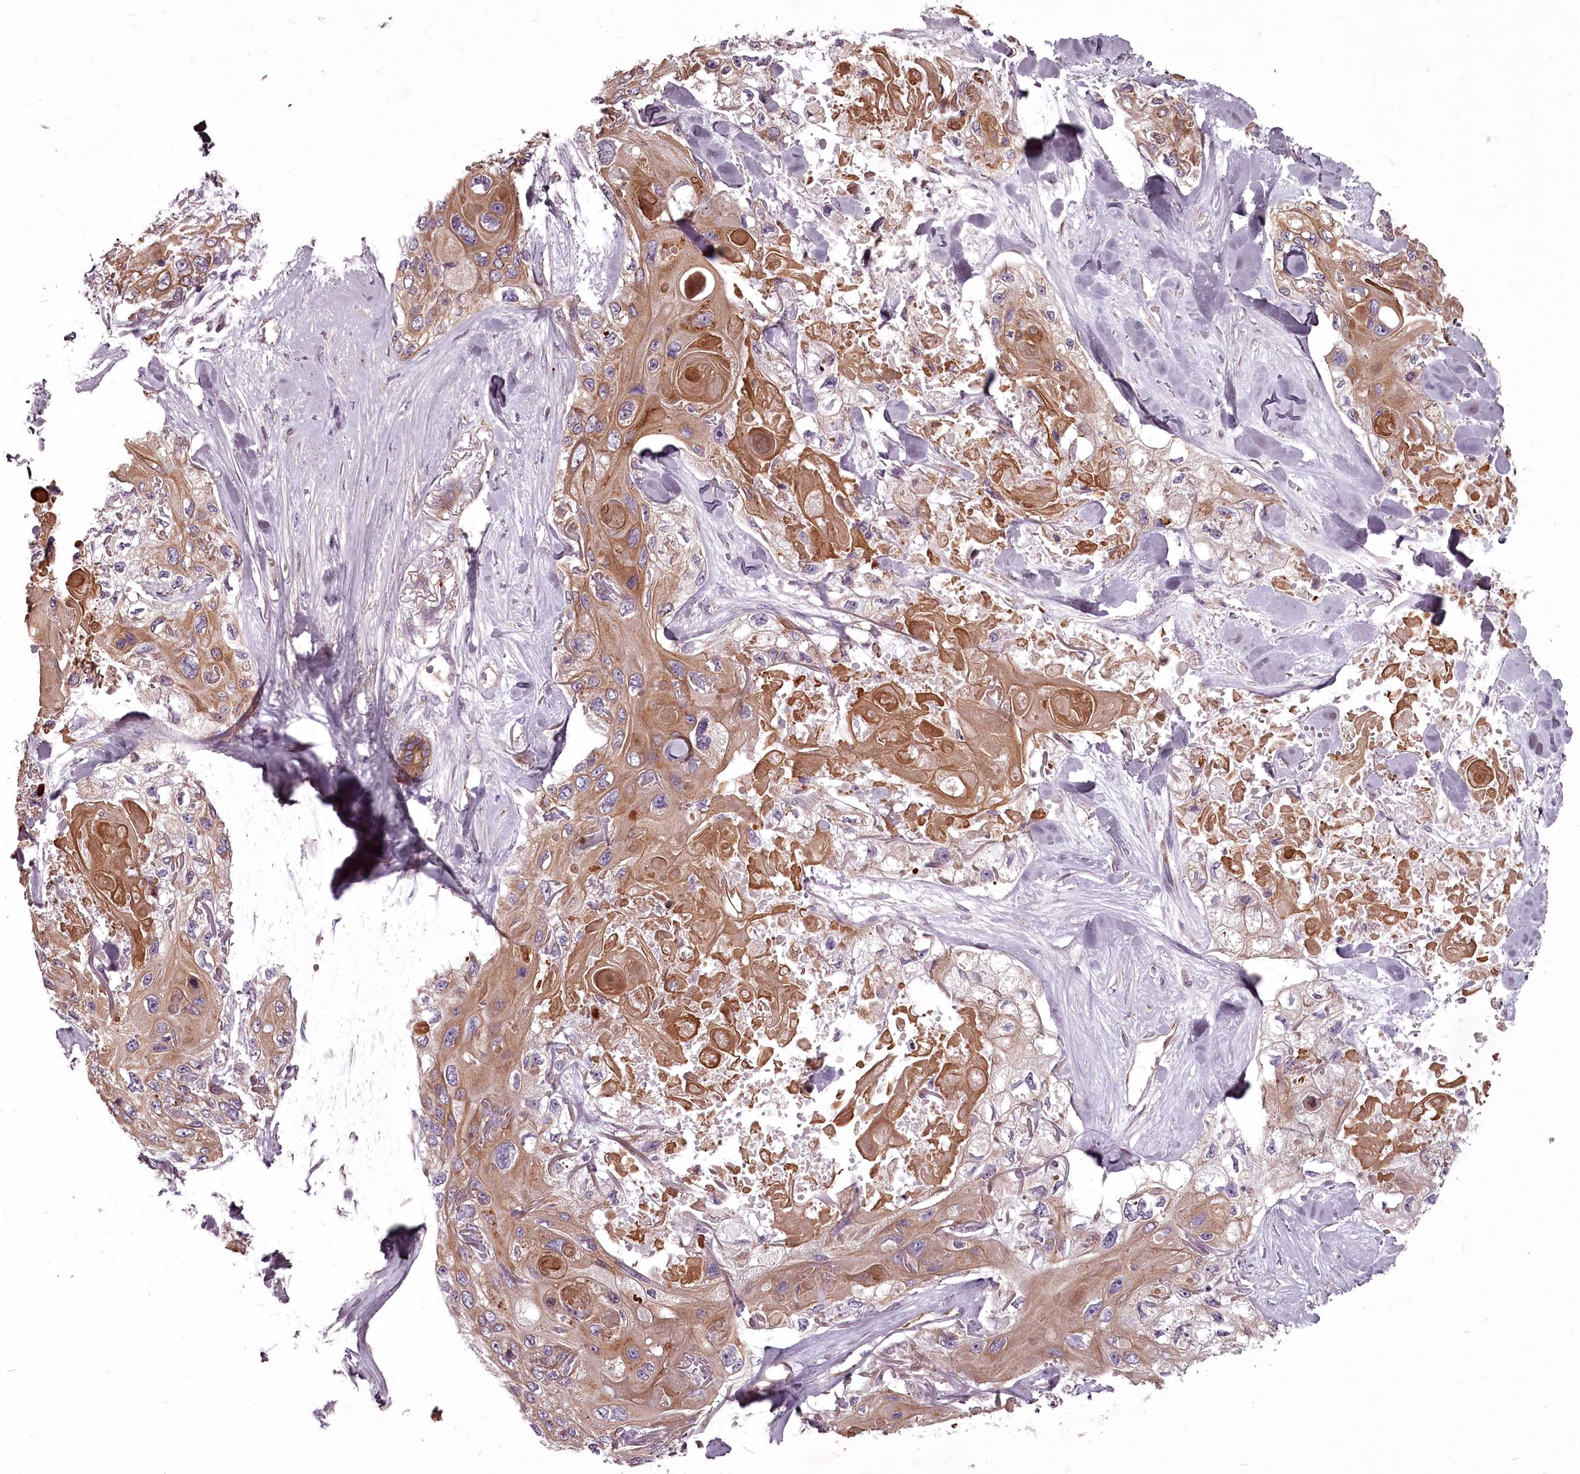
{"staining": {"intensity": "moderate", "quantity": ">75%", "location": "cytoplasmic/membranous"}, "tissue": "skin cancer", "cell_type": "Tumor cells", "image_type": "cancer", "snomed": [{"axis": "morphology", "description": "Normal tissue, NOS"}, {"axis": "morphology", "description": "Squamous cell carcinoma, NOS"}, {"axis": "topography", "description": "Skin"}], "caption": "Skin squamous cell carcinoma tissue shows moderate cytoplasmic/membranous positivity in about >75% of tumor cells", "gene": "STX6", "patient": {"sex": "male", "age": 72}}